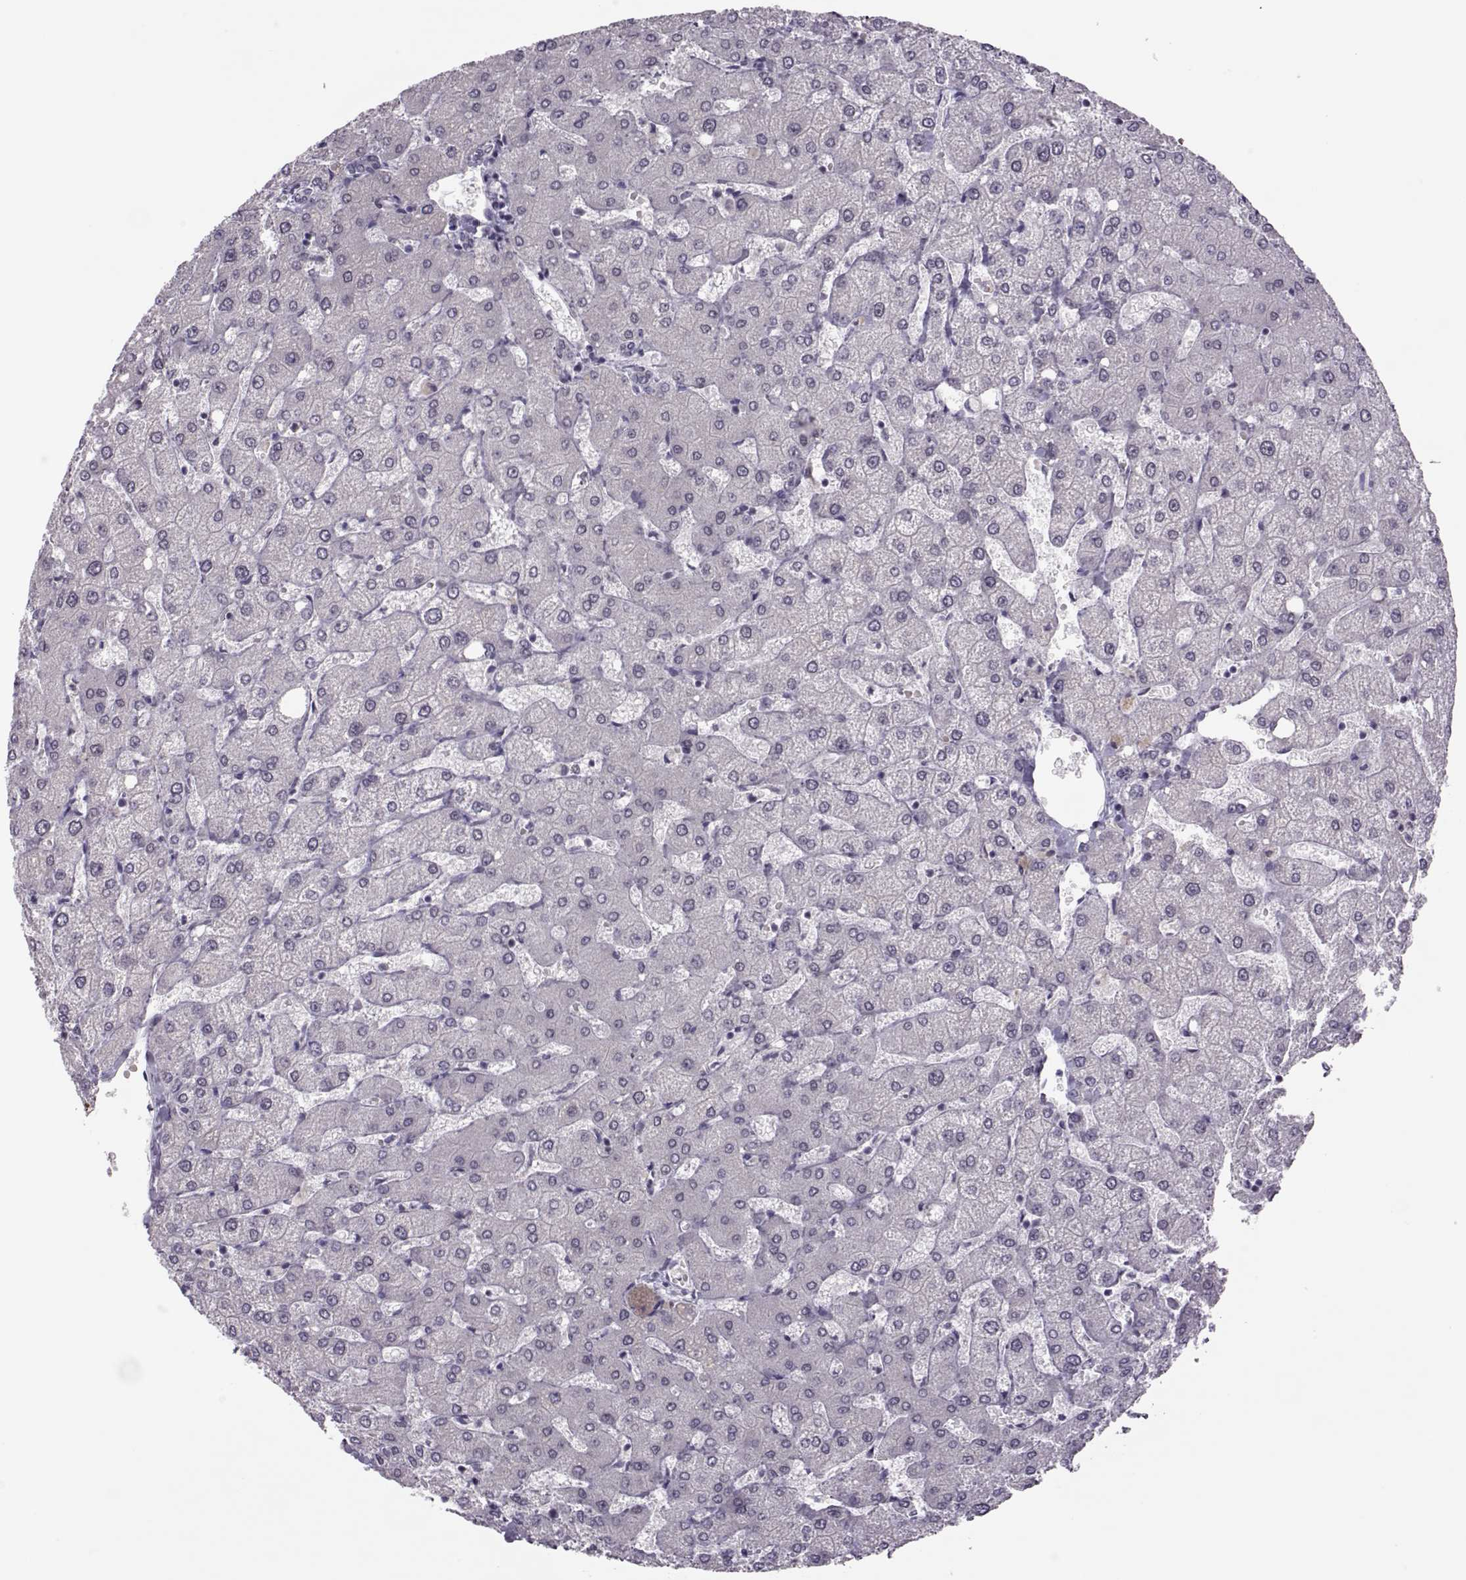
{"staining": {"intensity": "negative", "quantity": "none", "location": "none"}, "tissue": "liver", "cell_type": "Cholangiocytes", "image_type": "normal", "snomed": [{"axis": "morphology", "description": "Normal tissue, NOS"}, {"axis": "topography", "description": "Liver"}], "caption": "Immunohistochemistry (IHC) of normal liver displays no expression in cholangiocytes. (DAB (3,3'-diaminobenzidine) immunohistochemistry with hematoxylin counter stain).", "gene": "LIN28A", "patient": {"sex": "female", "age": 54}}